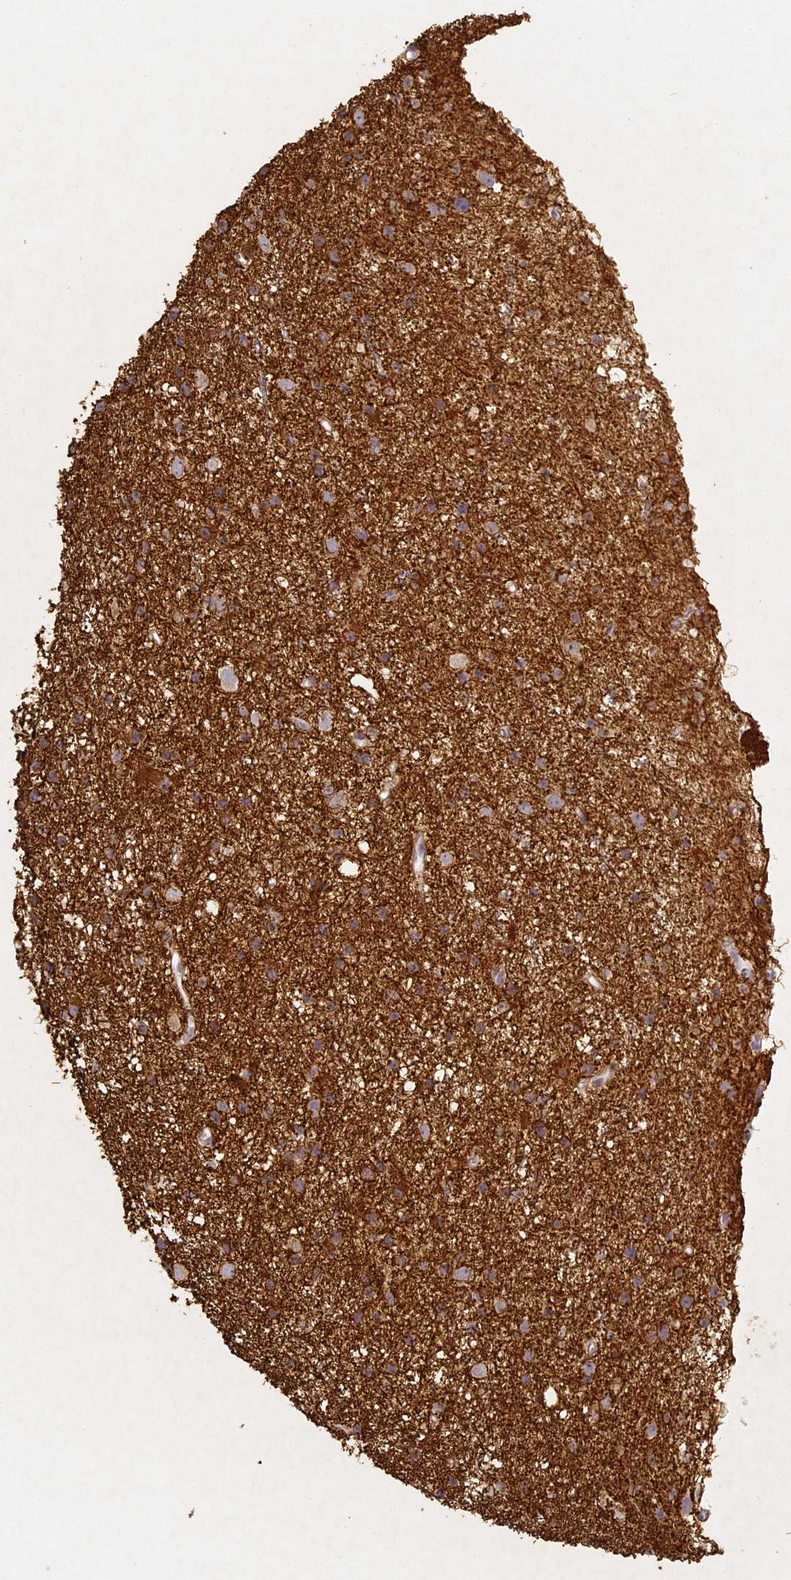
{"staining": {"intensity": "moderate", "quantity": "25%-75%", "location": "cytoplasmic/membranous"}, "tissue": "glioma", "cell_type": "Tumor cells", "image_type": "cancer", "snomed": [{"axis": "morphology", "description": "Glioma, malignant, Low grade"}, {"axis": "topography", "description": "Cerebral cortex"}], "caption": "This is an image of IHC staining of glioma, which shows moderate expression in the cytoplasmic/membranous of tumor cells.", "gene": "MED28", "patient": {"sex": "female", "age": 39}}